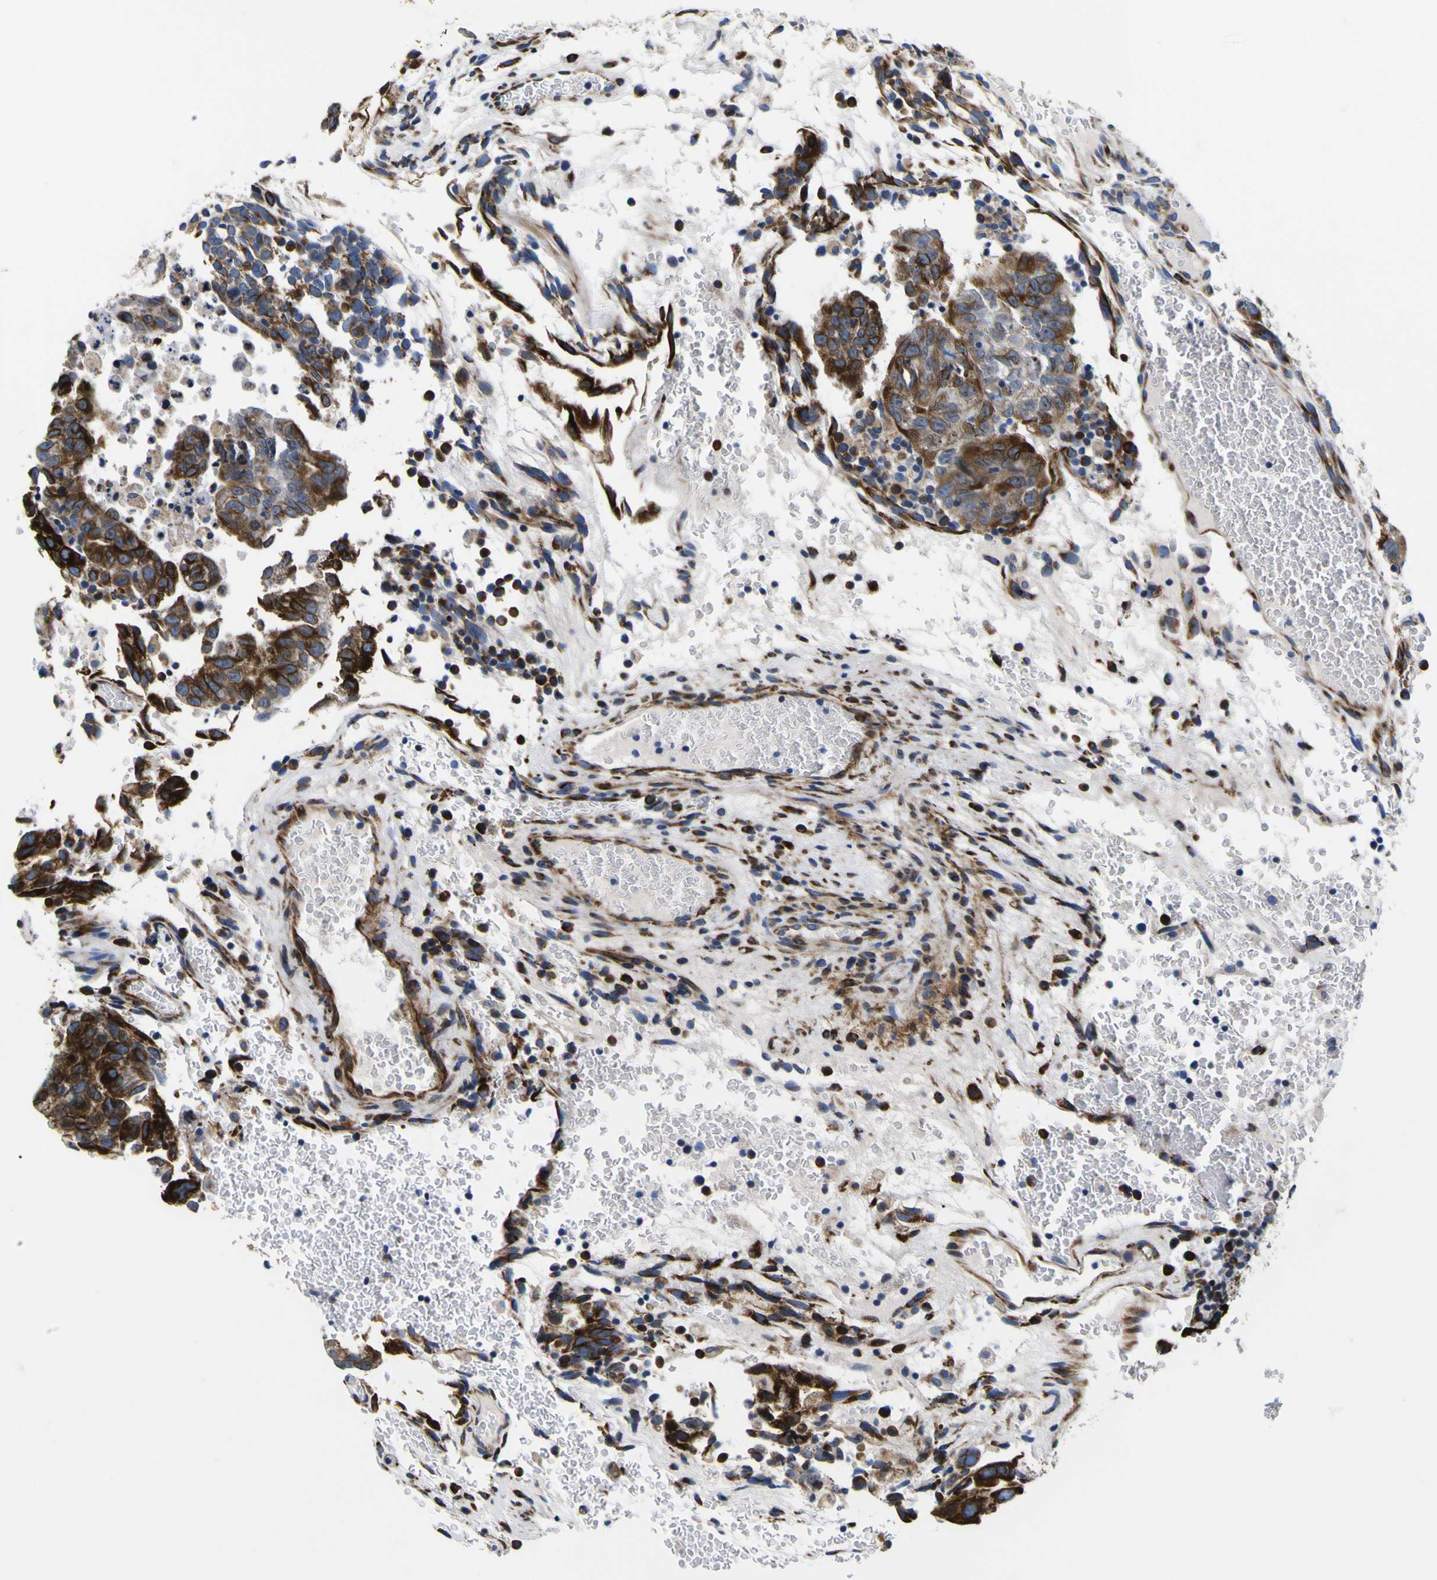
{"staining": {"intensity": "strong", "quantity": "25%-75%", "location": "cytoplasmic/membranous"}, "tissue": "testis cancer", "cell_type": "Tumor cells", "image_type": "cancer", "snomed": [{"axis": "morphology", "description": "Seminoma, NOS"}, {"axis": "morphology", "description": "Carcinoma, Embryonal, NOS"}, {"axis": "topography", "description": "Testis"}], "caption": "Tumor cells display high levels of strong cytoplasmic/membranous positivity in about 25%-75% of cells in testis cancer.", "gene": "SCD", "patient": {"sex": "male", "age": 52}}